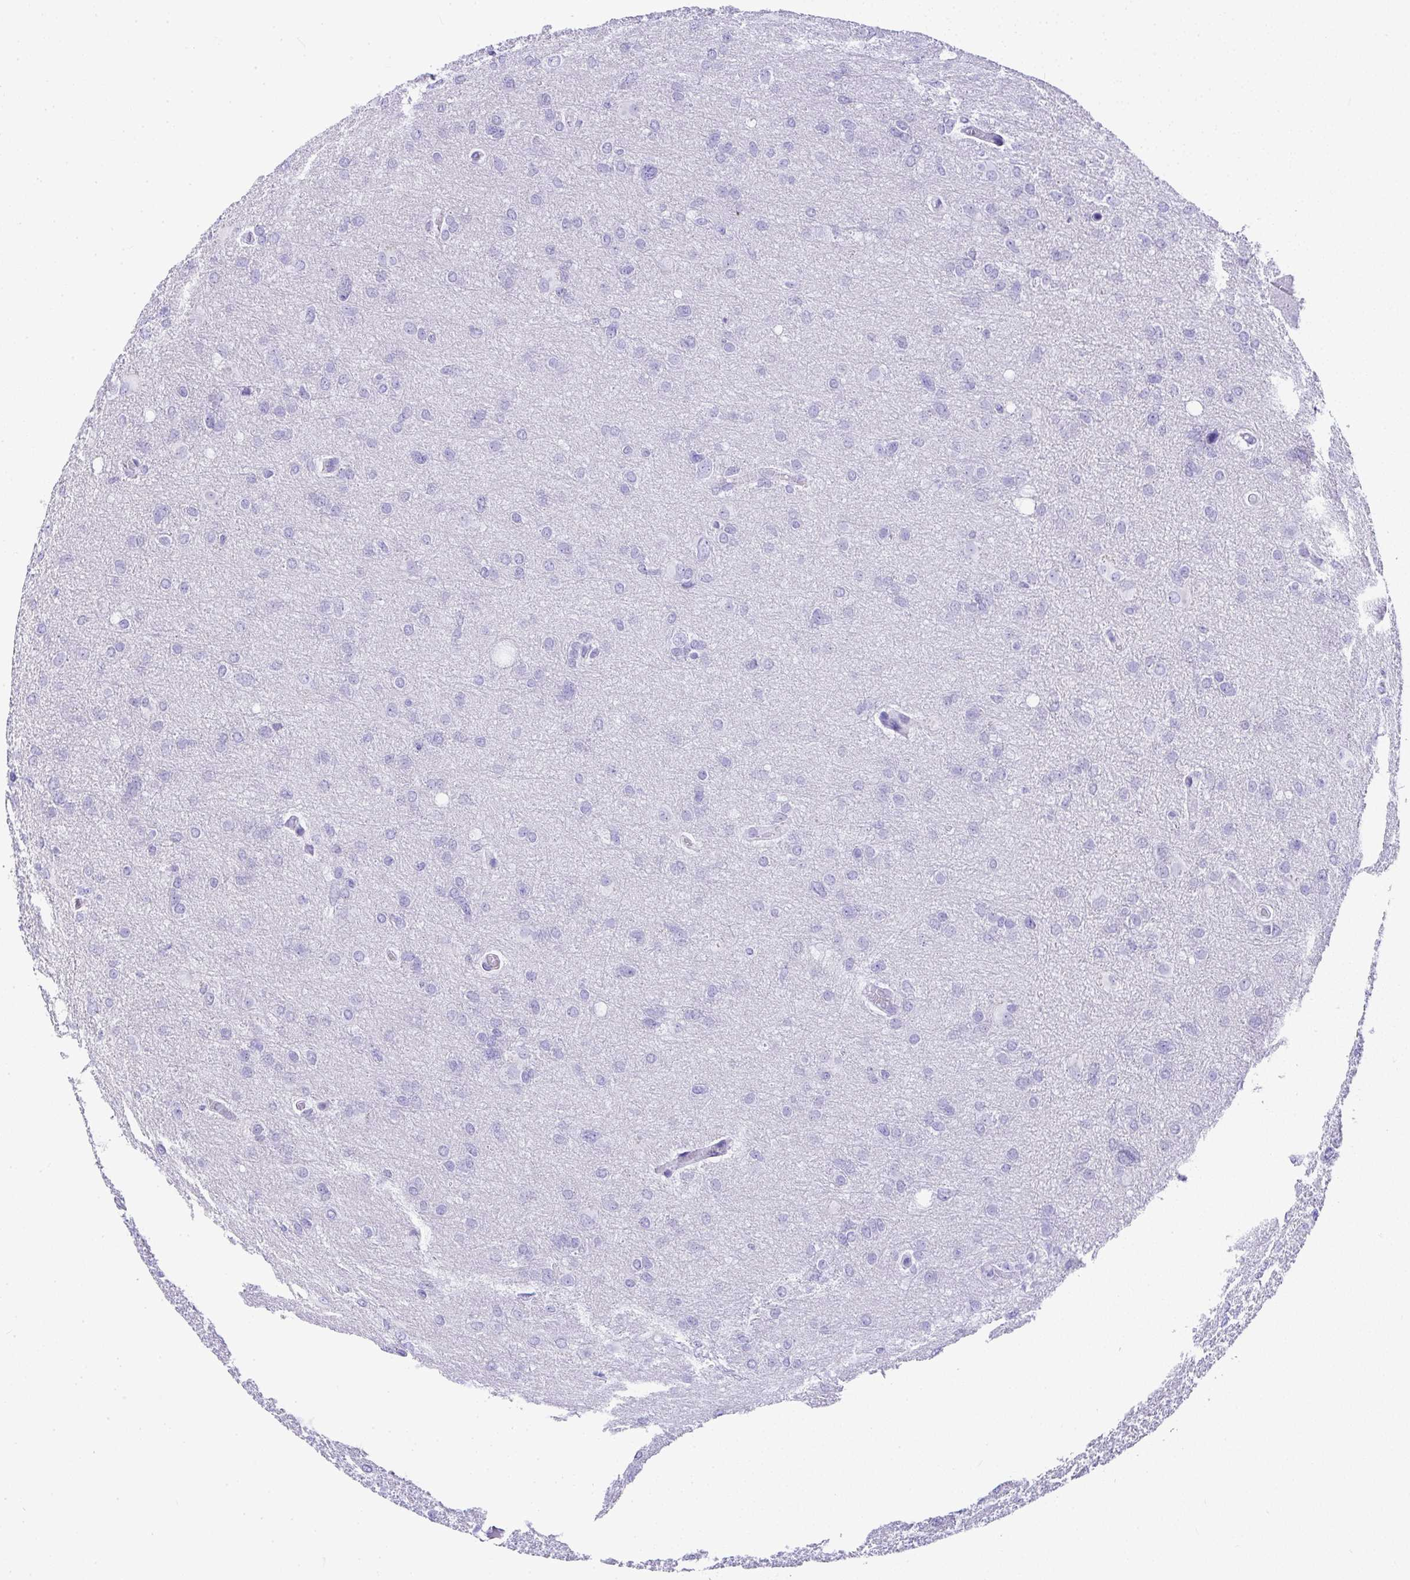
{"staining": {"intensity": "negative", "quantity": "none", "location": "none"}, "tissue": "glioma", "cell_type": "Tumor cells", "image_type": "cancer", "snomed": [{"axis": "morphology", "description": "Glioma, malignant, High grade"}, {"axis": "topography", "description": "Brain"}], "caption": "High power microscopy image of an immunohistochemistry (IHC) micrograph of glioma, revealing no significant expression in tumor cells.", "gene": "AVIL", "patient": {"sex": "male", "age": 53}}